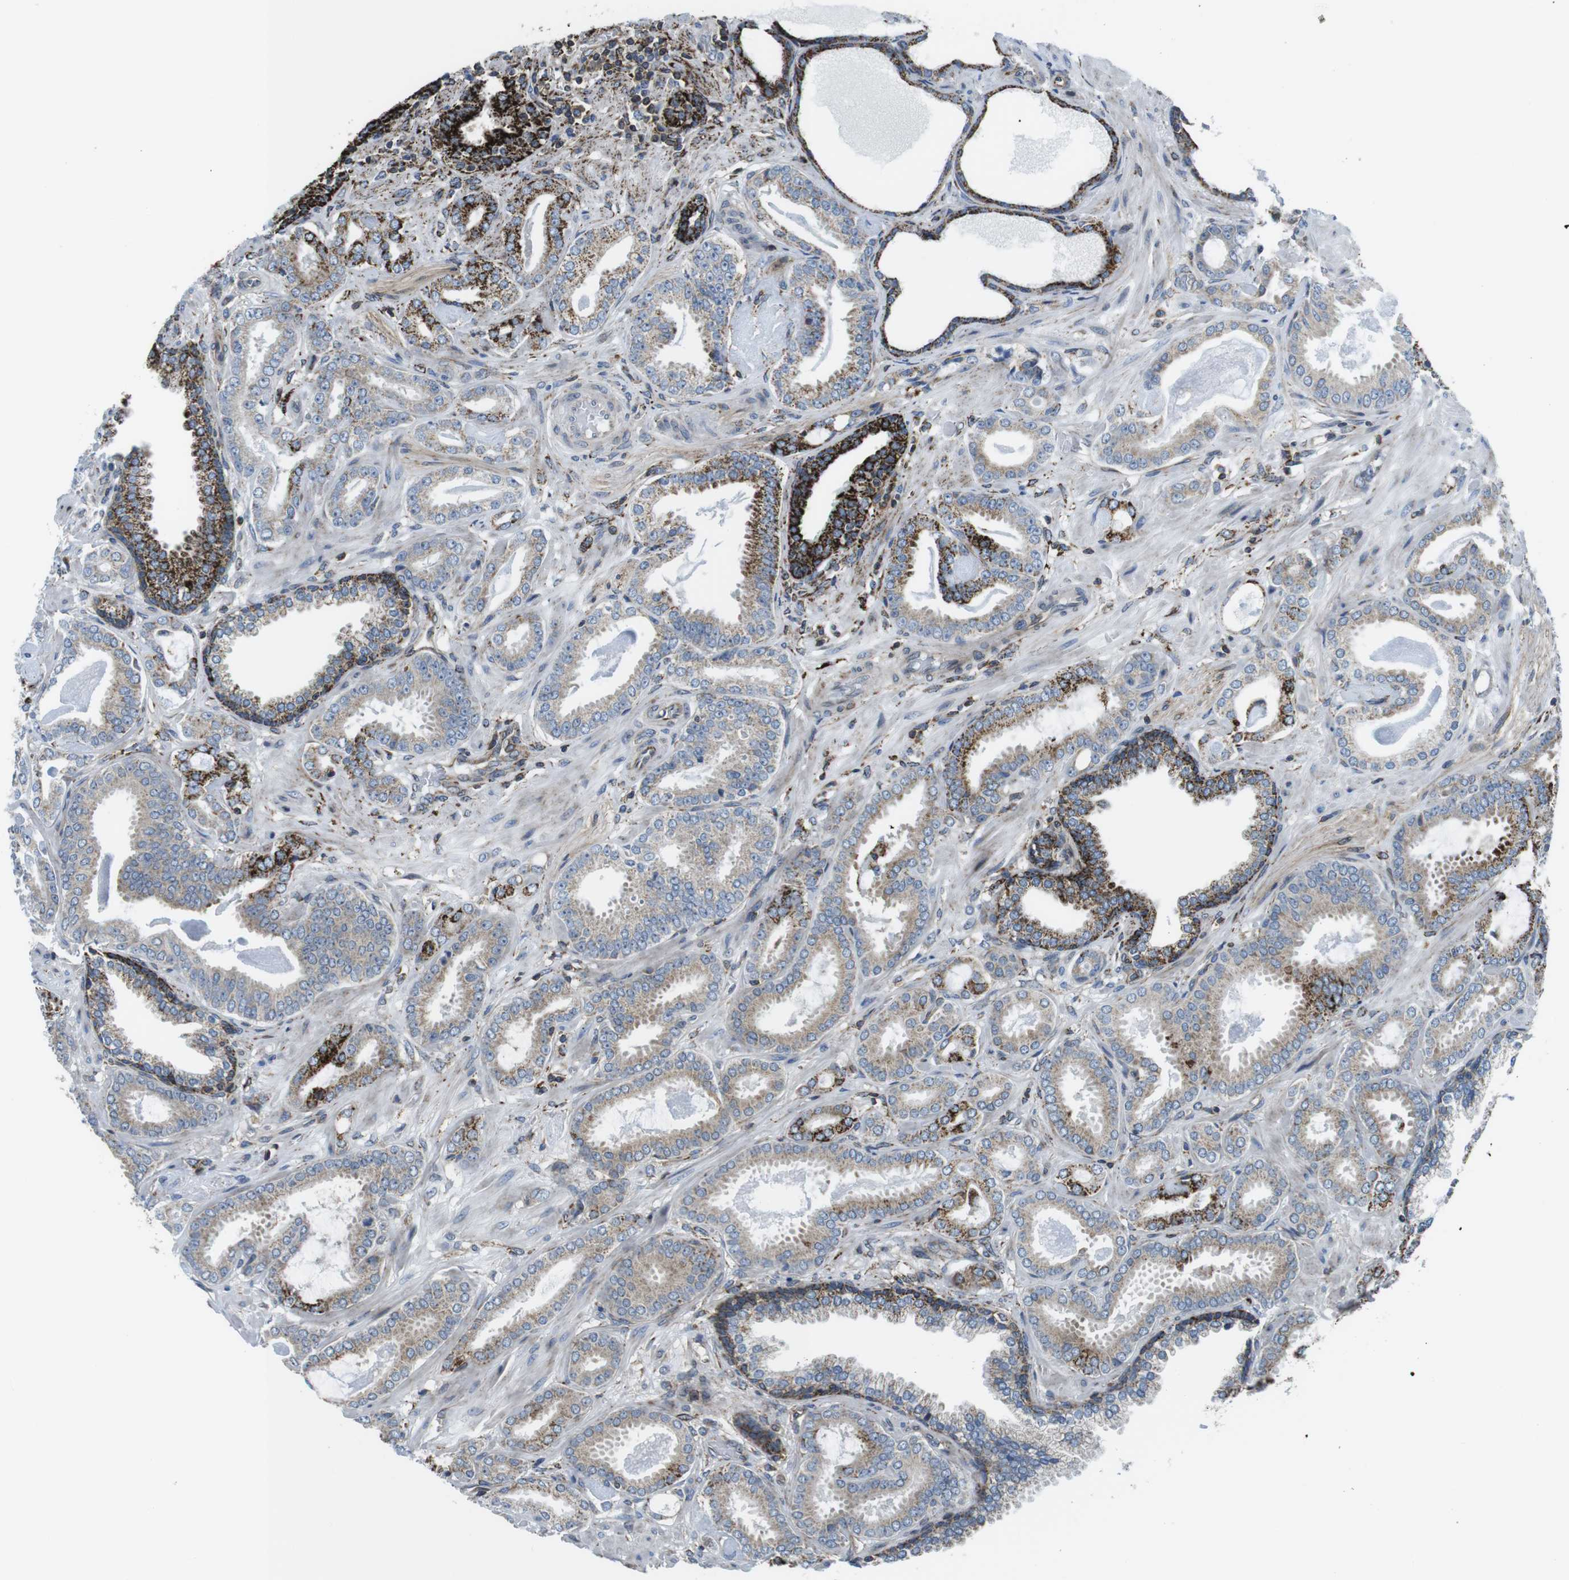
{"staining": {"intensity": "moderate", "quantity": "<25%", "location": "cytoplasmic/membranous"}, "tissue": "prostate cancer", "cell_type": "Tumor cells", "image_type": "cancer", "snomed": [{"axis": "morphology", "description": "Adenocarcinoma, Low grade"}, {"axis": "topography", "description": "Prostate"}], "caption": "Moderate cytoplasmic/membranous expression for a protein is present in approximately <25% of tumor cells of prostate adenocarcinoma (low-grade) using IHC.", "gene": "KCNE3", "patient": {"sex": "male", "age": 53}}